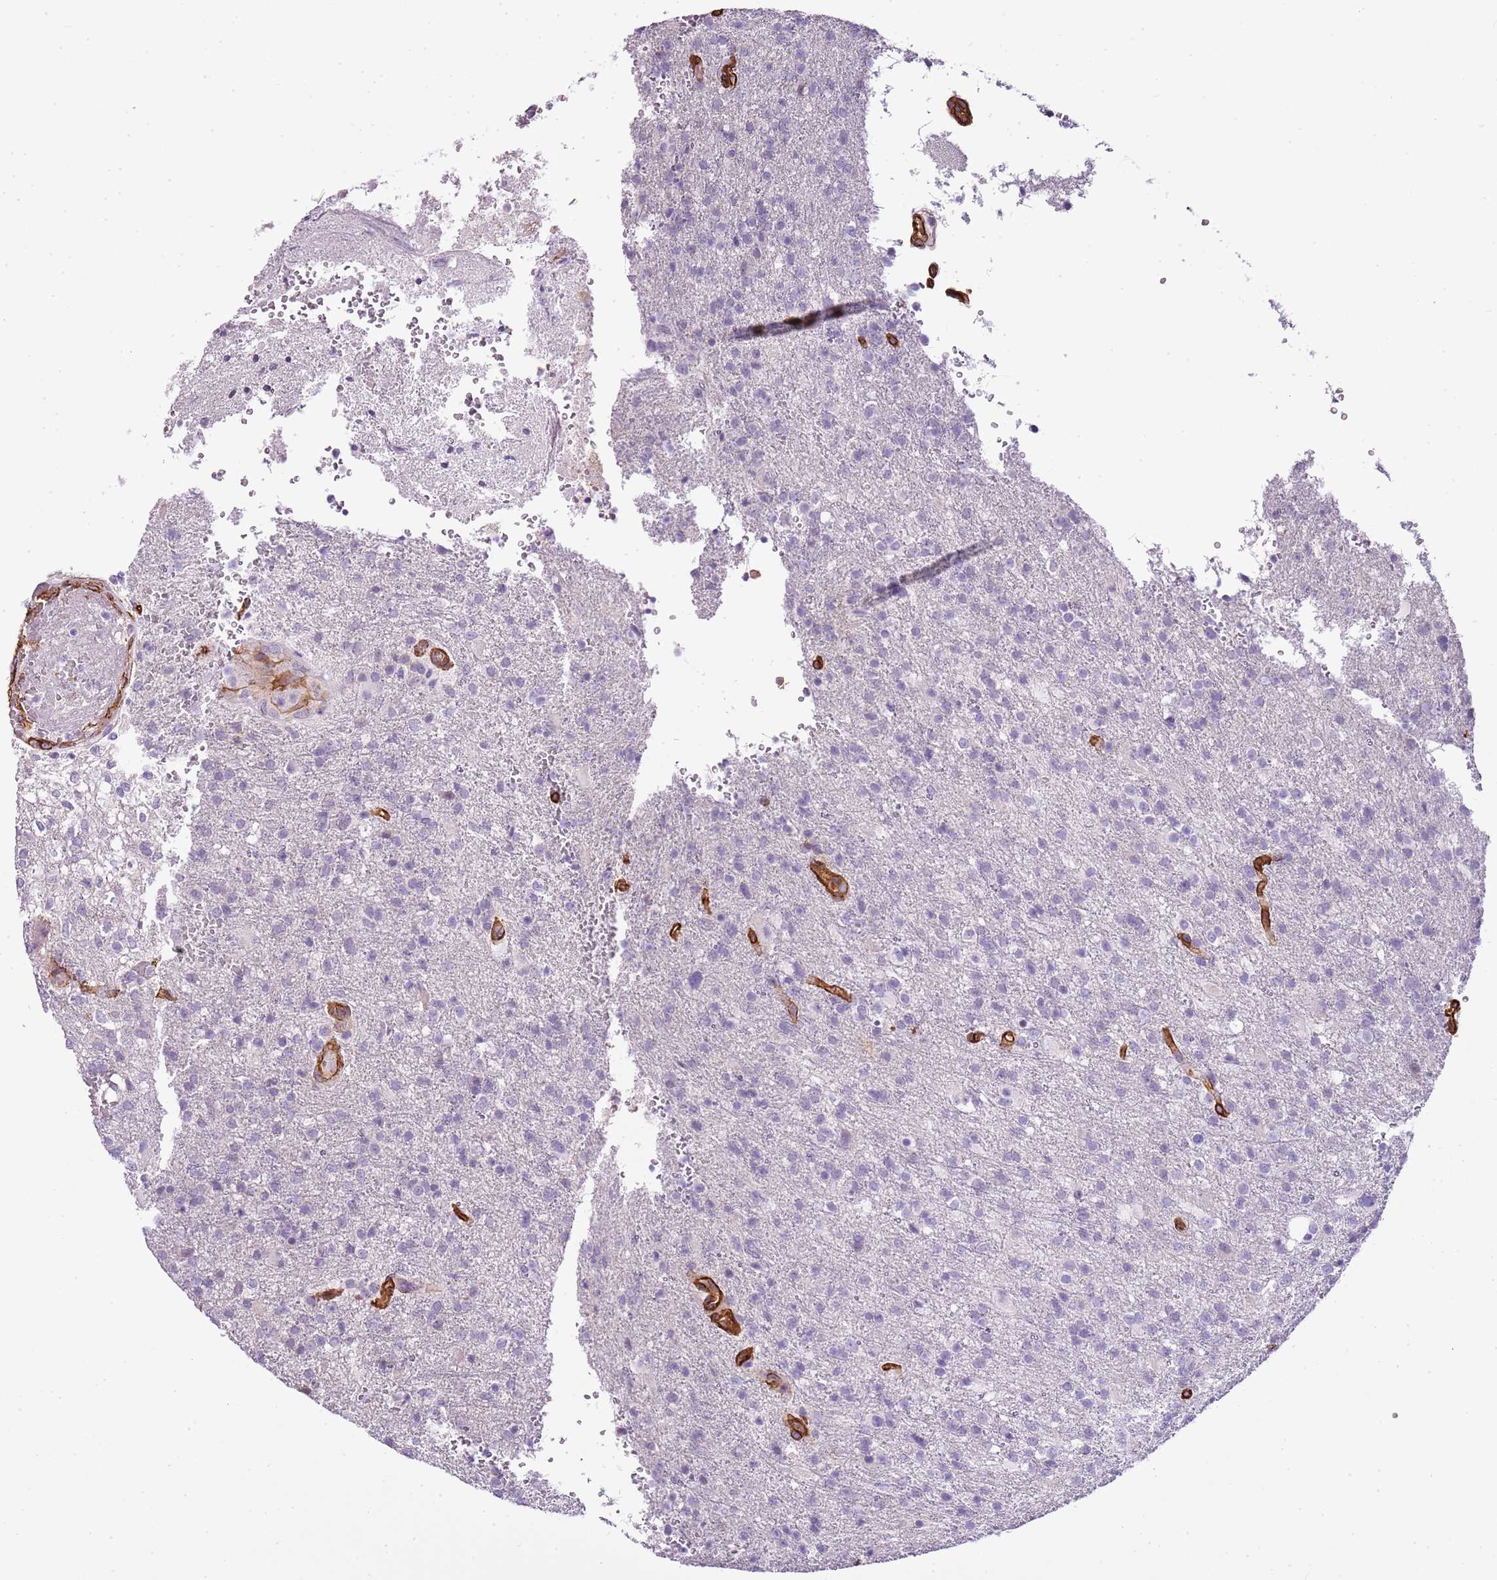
{"staining": {"intensity": "negative", "quantity": "none", "location": "none"}, "tissue": "glioma", "cell_type": "Tumor cells", "image_type": "cancer", "snomed": [{"axis": "morphology", "description": "Glioma, malignant, High grade"}, {"axis": "topography", "description": "Brain"}], "caption": "Human high-grade glioma (malignant) stained for a protein using immunohistochemistry reveals no staining in tumor cells.", "gene": "CTDSPL", "patient": {"sex": "female", "age": 74}}